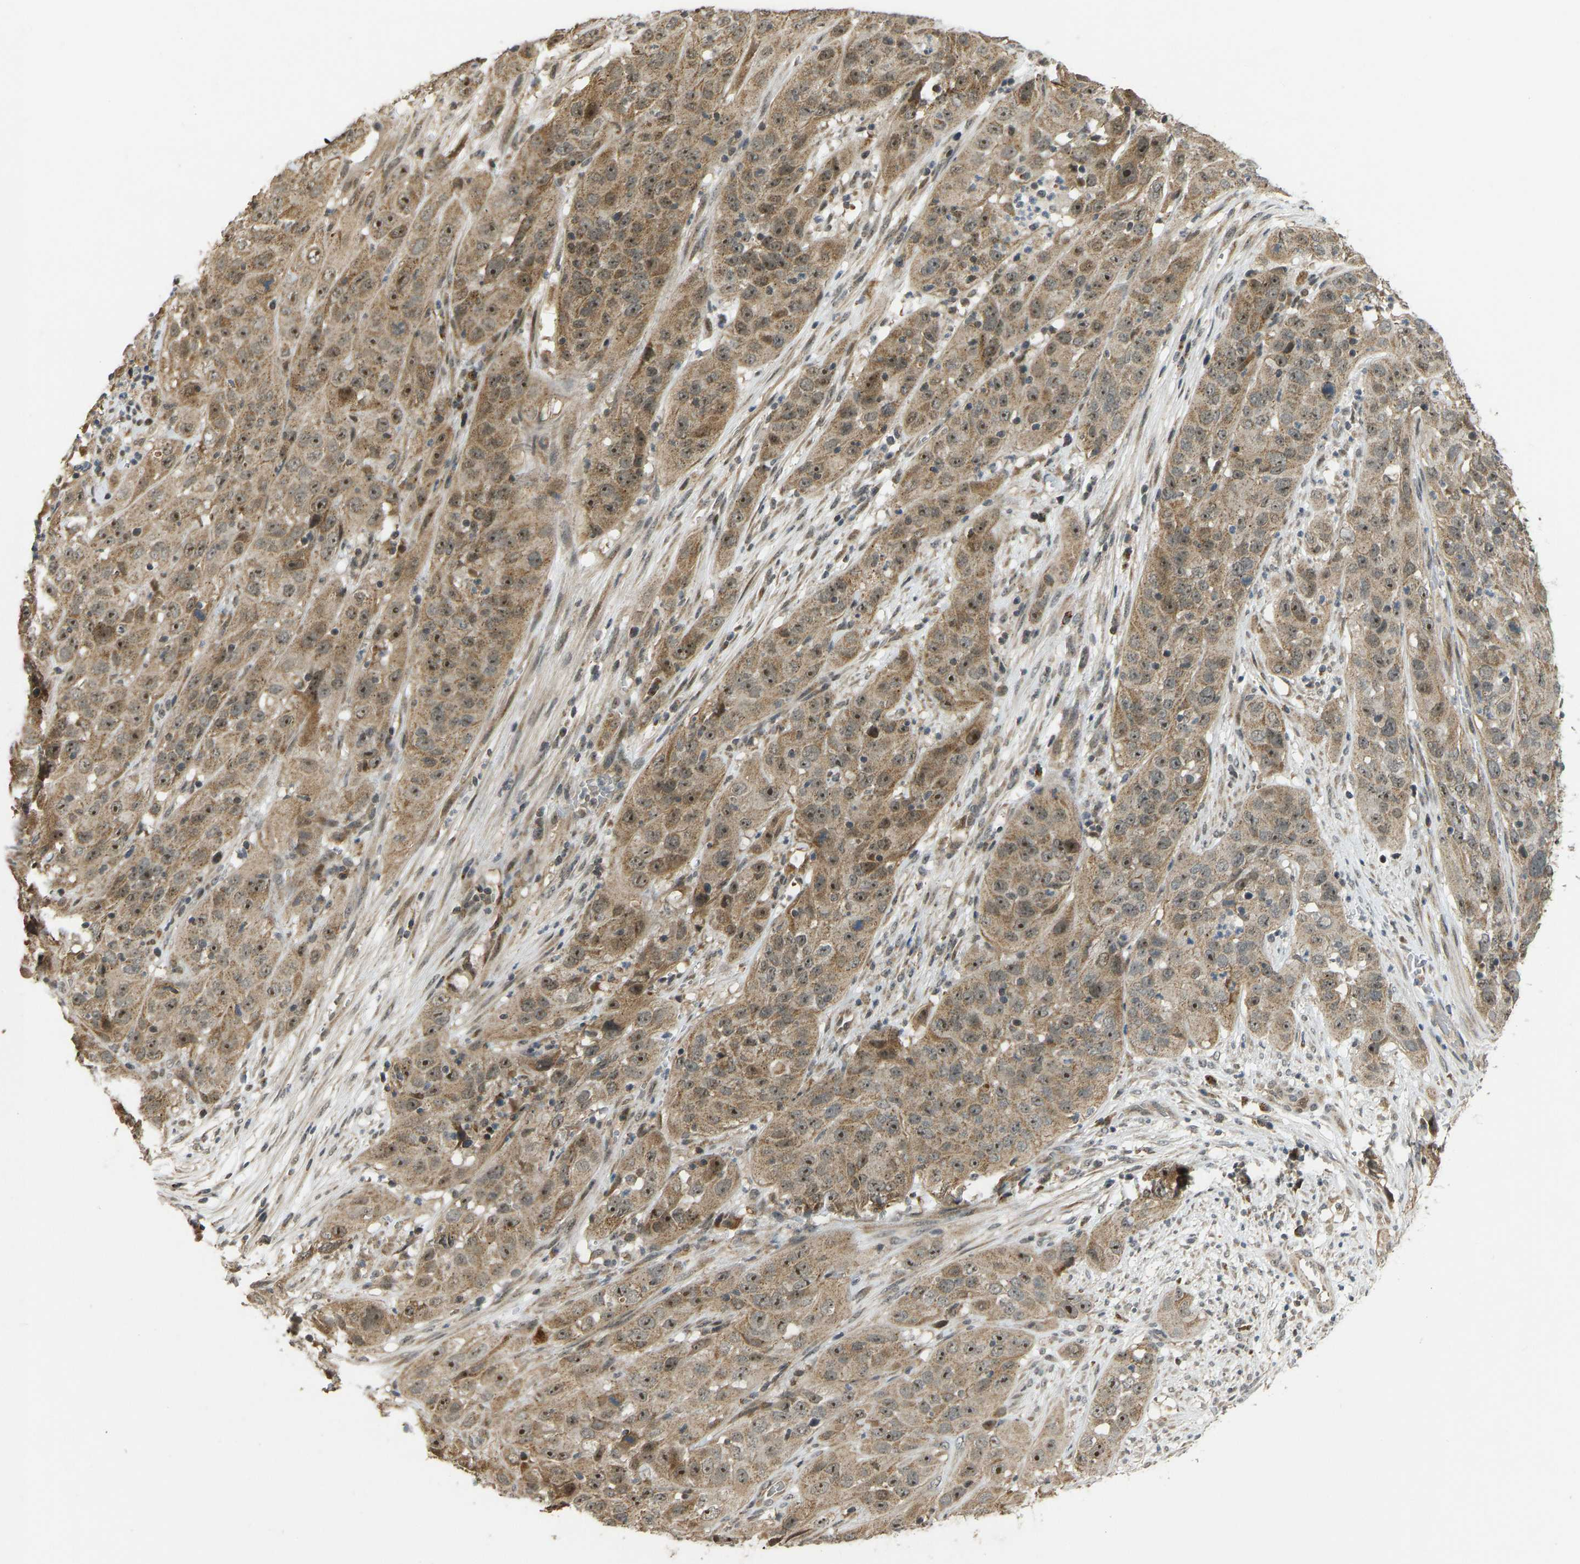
{"staining": {"intensity": "moderate", "quantity": ">75%", "location": "cytoplasmic/membranous,nuclear"}, "tissue": "cervical cancer", "cell_type": "Tumor cells", "image_type": "cancer", "snomed": [{"axis": "morphology", "description": "Squamous cell carcinoma, NOS"}, {"axis": "topography", "description": "Cervix"}], "caption": "The micrograph exhibits immunohistochemical staining of cervical squamous cell carcinoma. There is moderate cytoplasmic/membranous and nuclear staining is identified in about >75% of tumor cells.", "gene": "ACADS", "patient": {"sex": "female", "age": 32}}